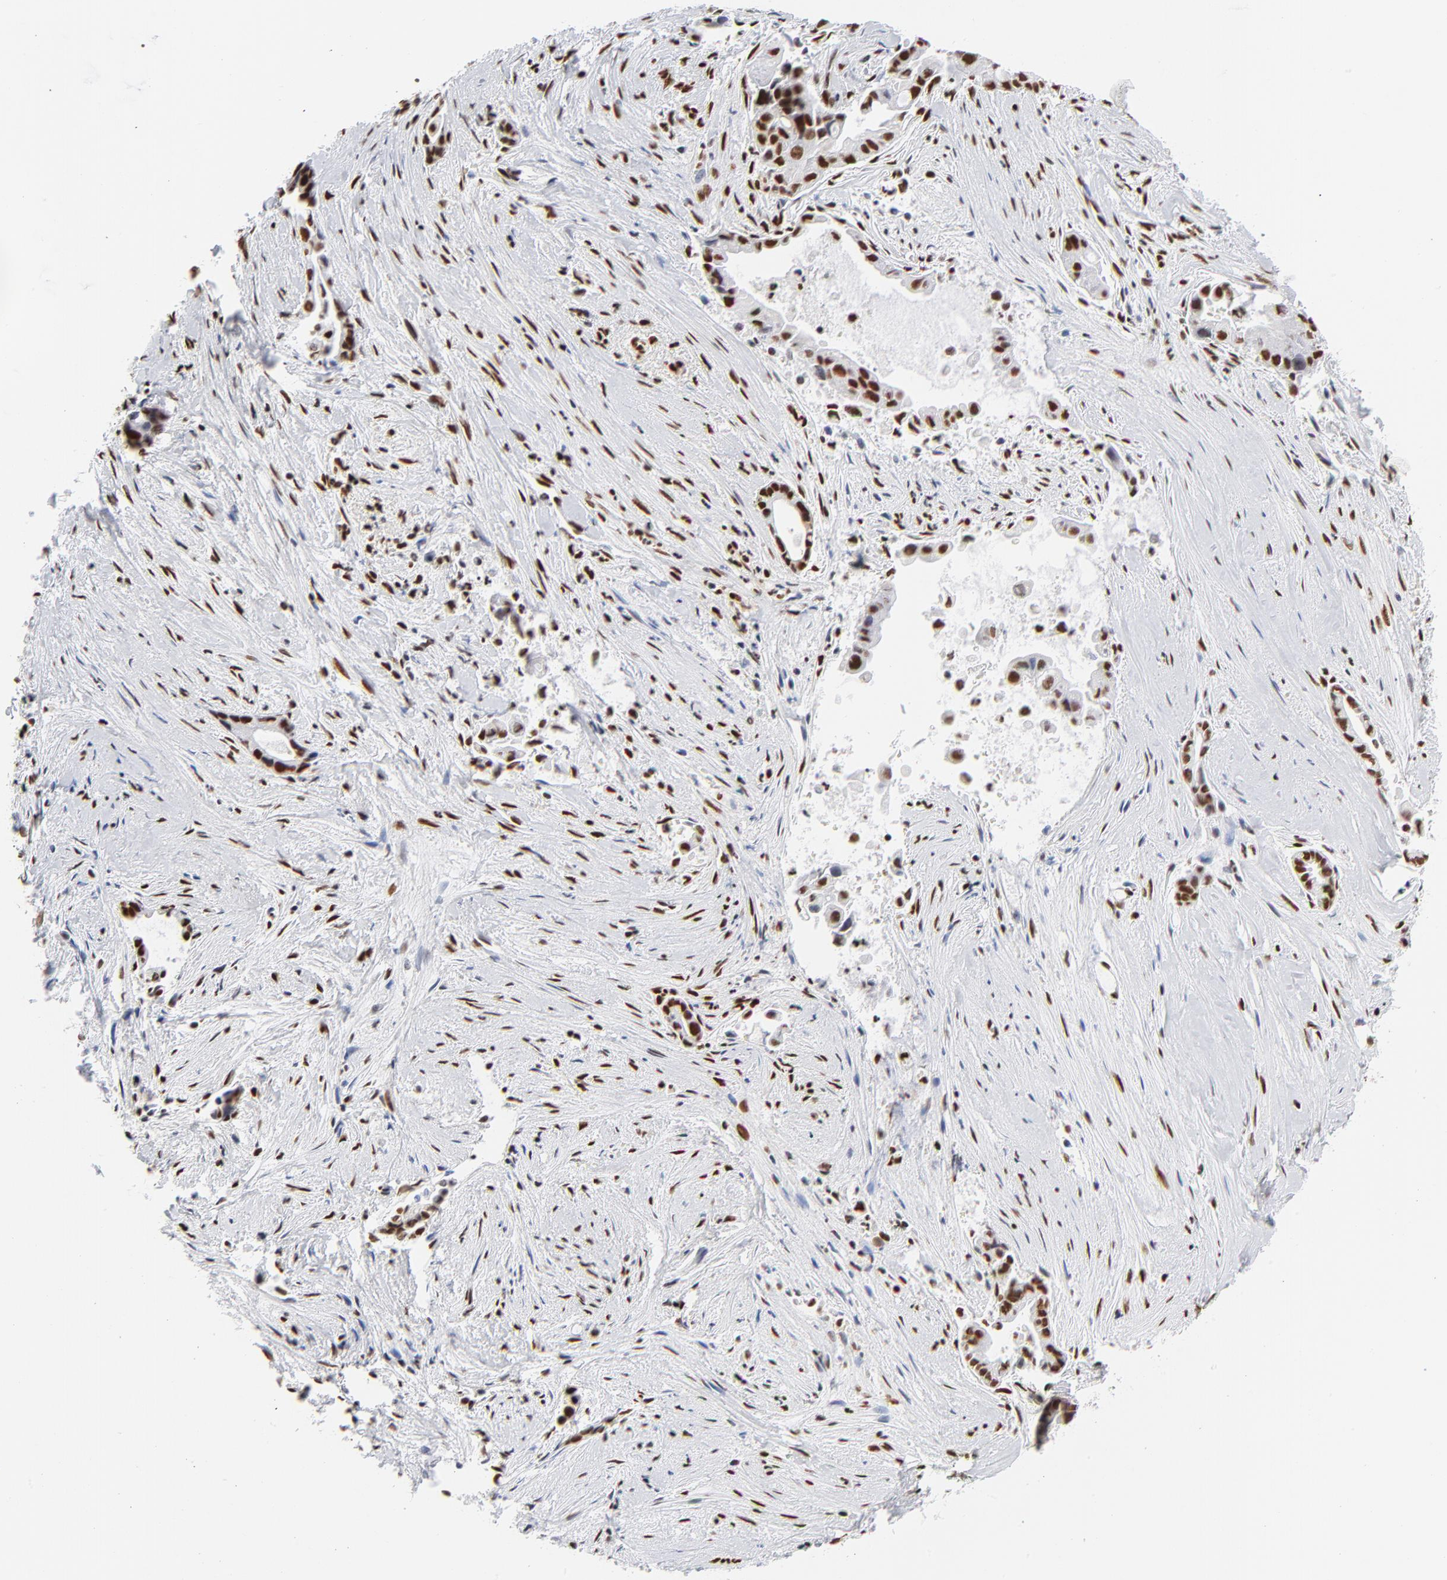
{"staining": {"intensity": "strong", "quantity": ">75%", "location": "nuclear"}, "tissue": "liver cancer", "cell_type": "Tumor cells", "image_type": "cancer", "snomed": [{"axis": "morphology", "description": "Cholangiocarcinoma"}, {"axis": "topography", "description": "Liver"}], "caption": "Immunohistochemistry (IHC) staining of liver cancer, which exhibits high levels of strong nuclear staining in approximately >75% of tumor cells indicating strong nuclear protein staining. The staining was performed using DAB (brown) for protein detection and nuclei were counterstained in hematoxylin (blue).", "gene": "CREB1", "patient": {"sex": "female", "age": 55}}